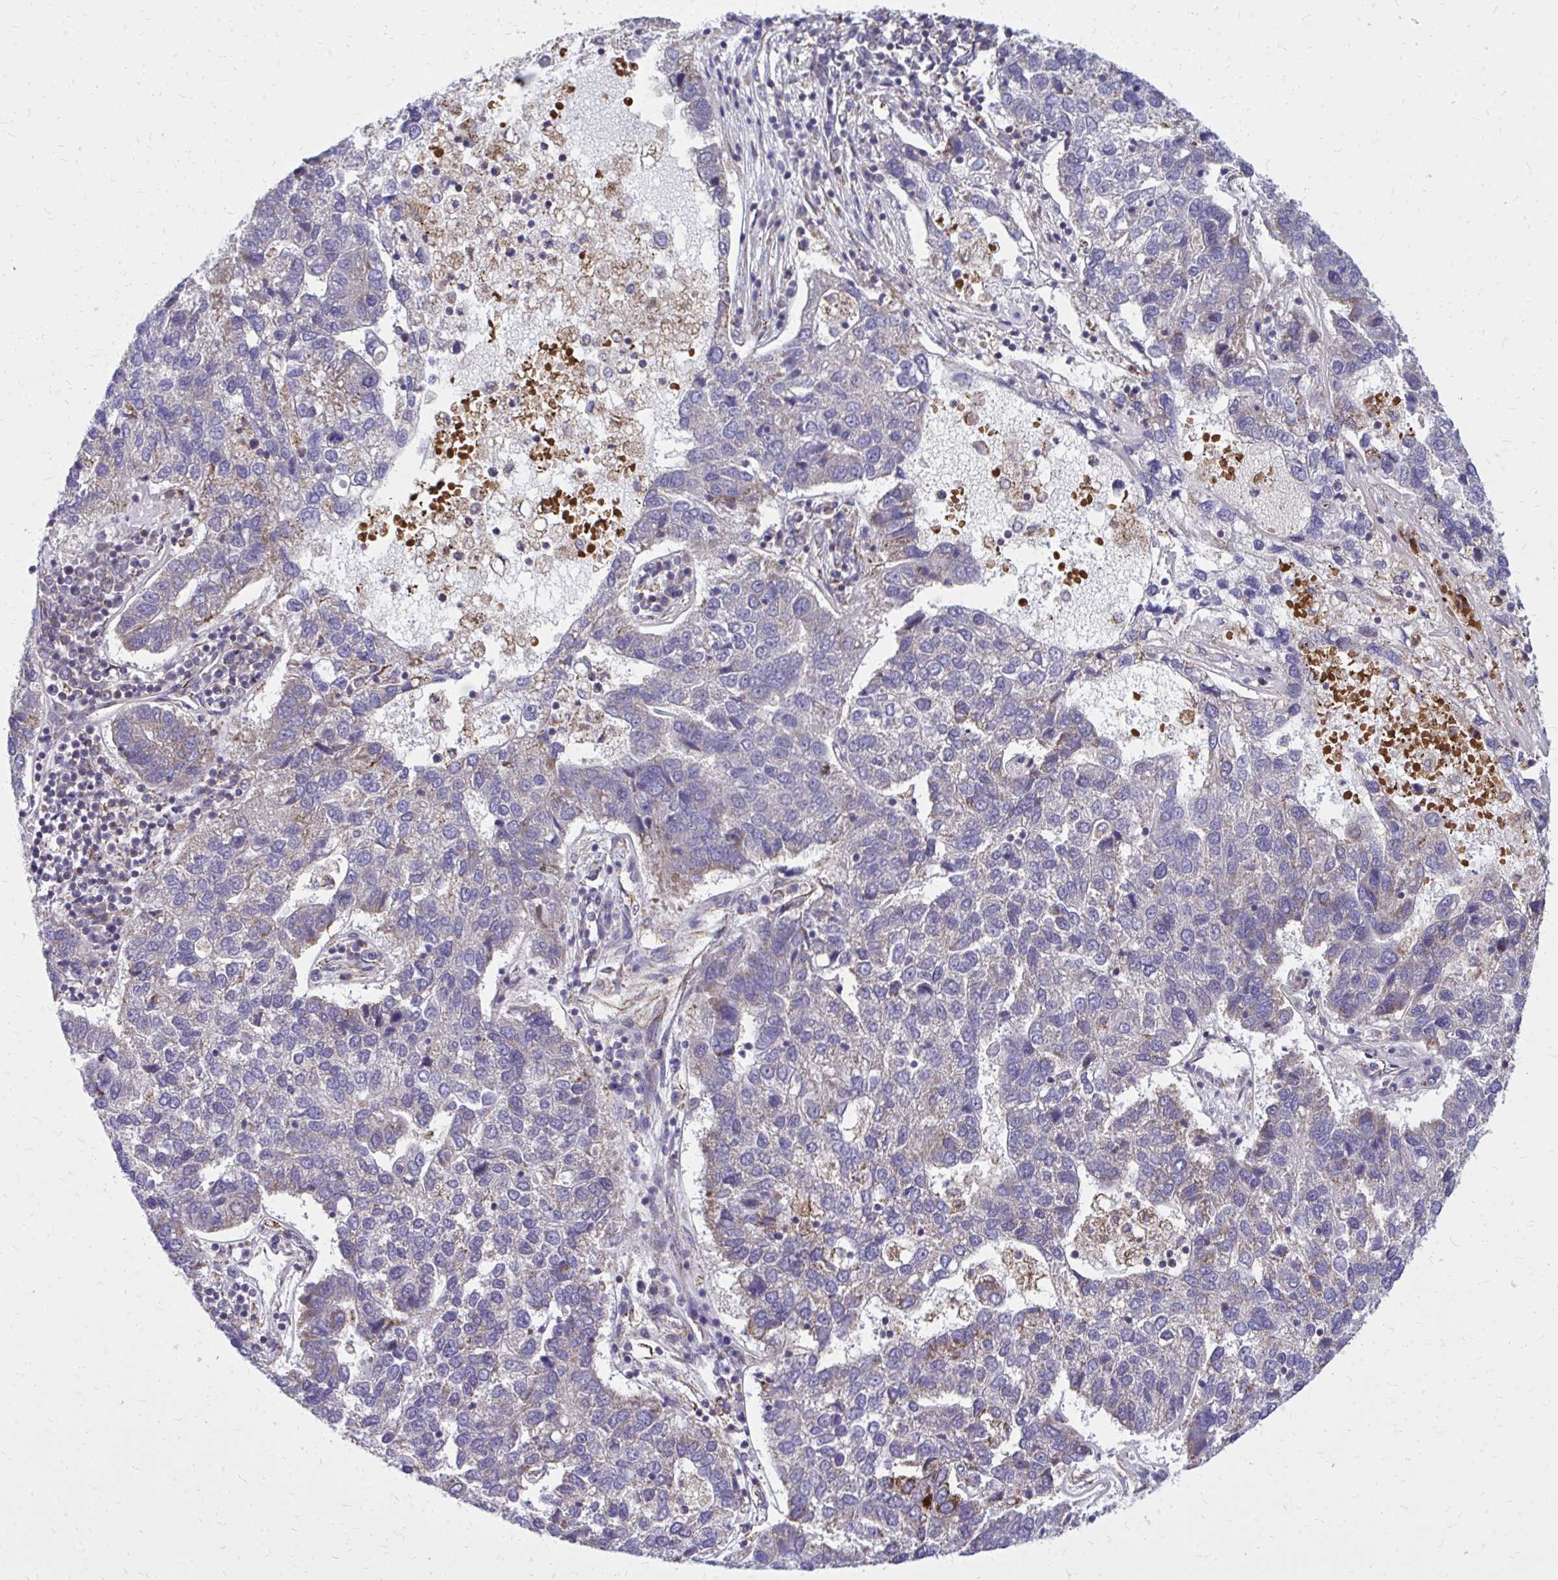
{"staining": {"intensity": "negative", "quantity": "none", "location": "none"}, "tissue": "pancreatic cancer", "cell_type": "Tumor cells", "image_type": "cancer", "snomed": [{"axis": "morphology", "description": "Adenocarcinoma, NOS"}, {"axis": "topography", "description": "Pancreas"}], "caption": "An immunohistochemistry micrograph of adenocarcinoma (pancreatic) is shown. There is no staining in tumor cells of adenocarcinoma (pancreatic).", "gene": "PDK4", "patient": {"sex": "female", "age": 61}}